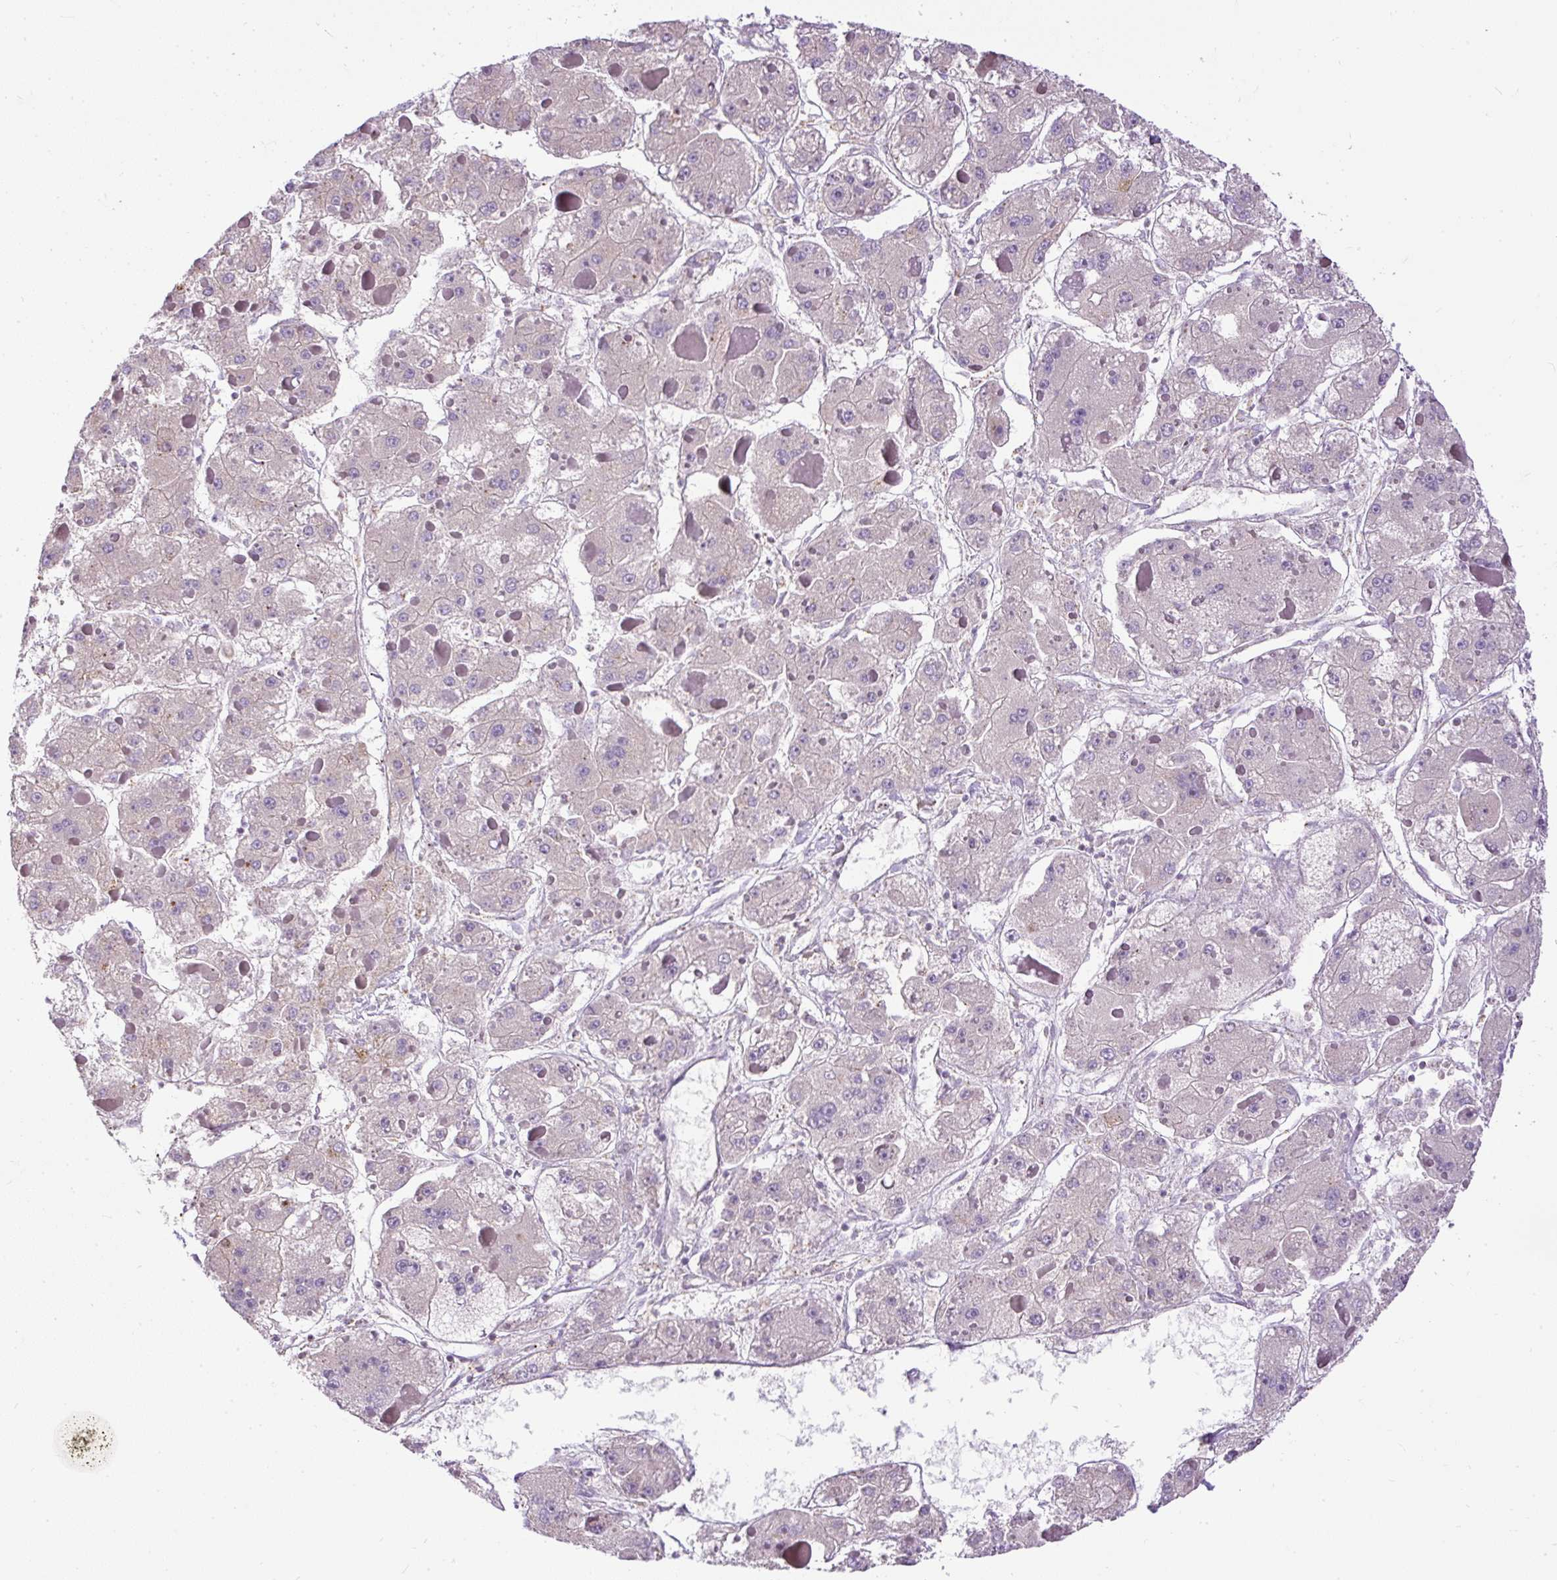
{"staining": {"intensity": "negative", "quantity": "none", "location": "none"}, "tissue": "liver cancer", "cell_type": "Tumor cells", "image_type": "cancer", "snomed": [{"axis": "morphology", "description": "Carcinoma, Hepatocellular, NOS"}, {"axis": "topography", "description": "Liver"}], "caption": "High magnification brightfield microscopy of liver cancer stained with DAB (3,3'-diaminobenzidine) (brown) and counterstained with hematoxylin (blue): tumor cells show no significant expression.", "gene": "CFAP47", "patient": {"sex": "female", "age": 73}}